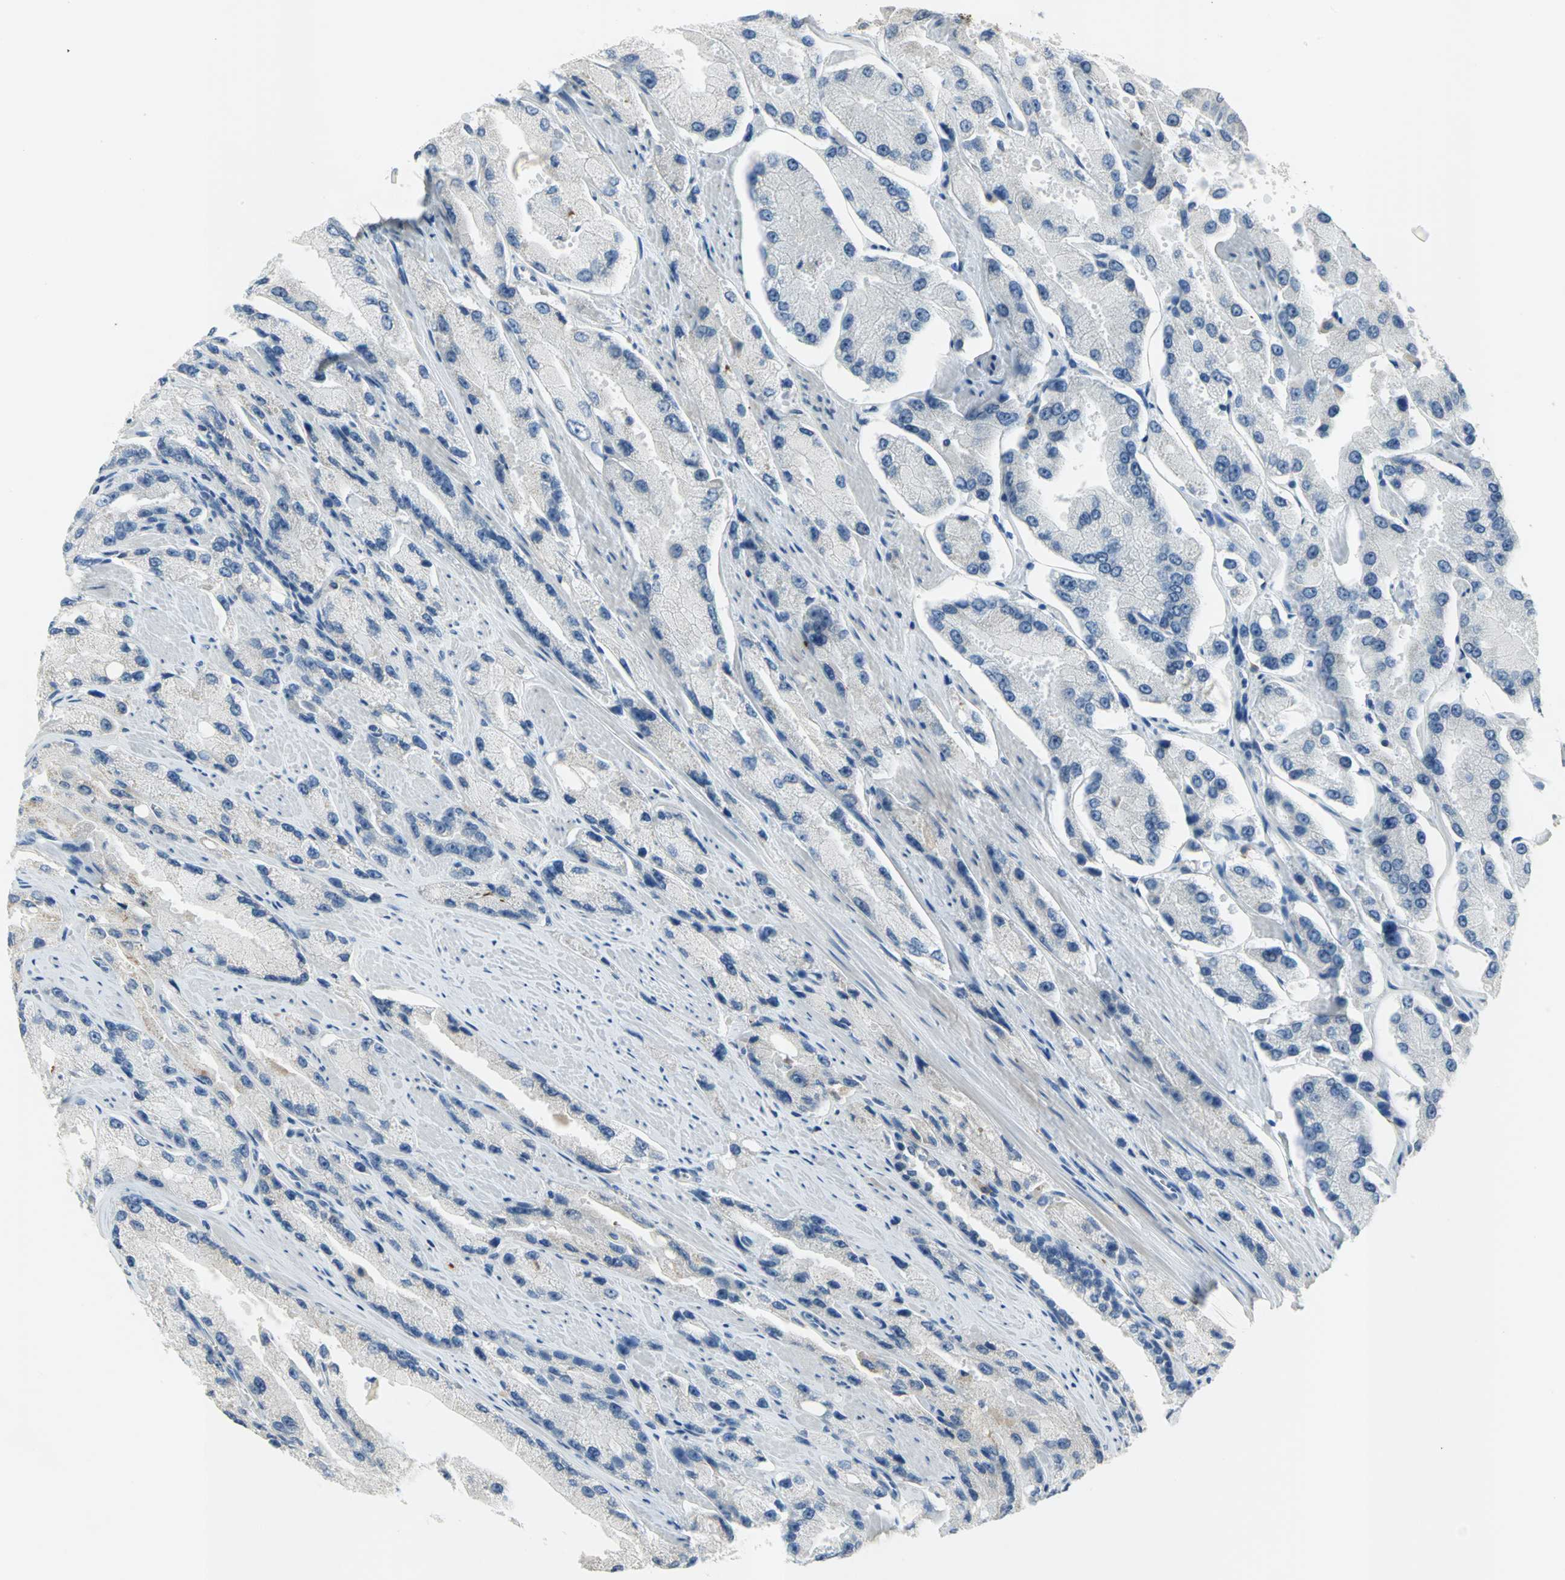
{"staining": {"intensity": "negative", "quantity": "none", "location": "none"}, "tissue": "prostate cancer", "cell_type": "Tumor cells", "image_type": "cancer", "snomed": [{"axis": "morphology", "description": "Adenocarcinoma, High grade"}, {"axis": "topography", "description": "Prostate"}], "caption": "Histopathology image shows no protein positivity in tumor cells of prostate cancer (adenocarcinoma (high-grade)) tissue.", "gene": "ZIC1", "patient": {"sex": "male", "age": 58}}